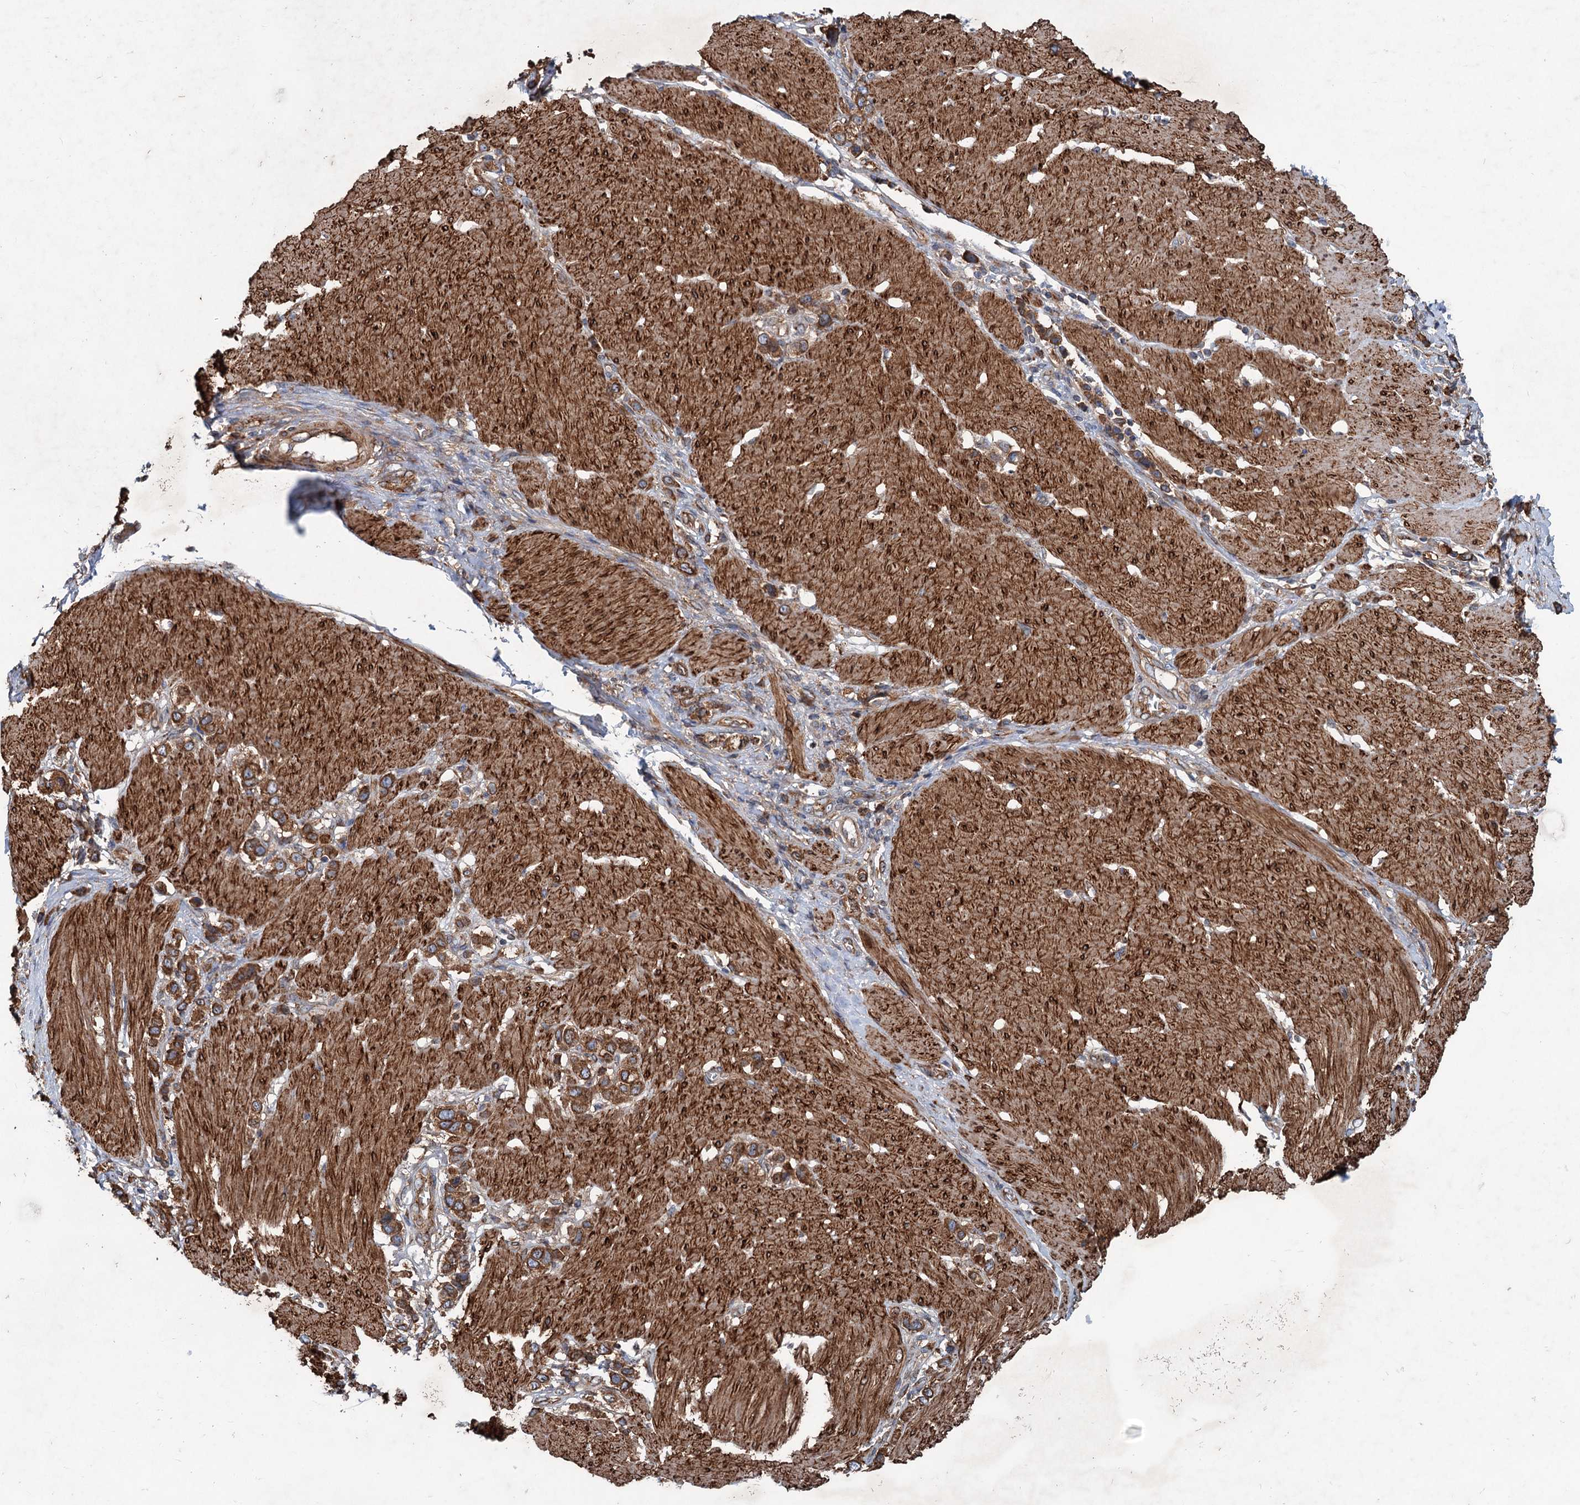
{"staining": {"intensity": "moderate", "quantity": ">75%", "location": "cytoplasmic/membranous"}, "tissue": "stomach cancer", "cell_type": "Tumor cells", "image_type": "cancer", "snomed": [{"axis": "morphology", "description": "Normal tissue, NOS"}, {"axis": "morphology", "description": "Adenocarcinoma, NOS"}, {"axis": "topography", "description": "Stomach, upper"}, {"axis": "topography", "description": "Stomach"}], "caption": "Stomach adenocarcinoma stained with a protein marker shows moderate staining in tumor cells.", "gene": "CALCOCO1", "patient": {"sex": "female", "age": 65}}